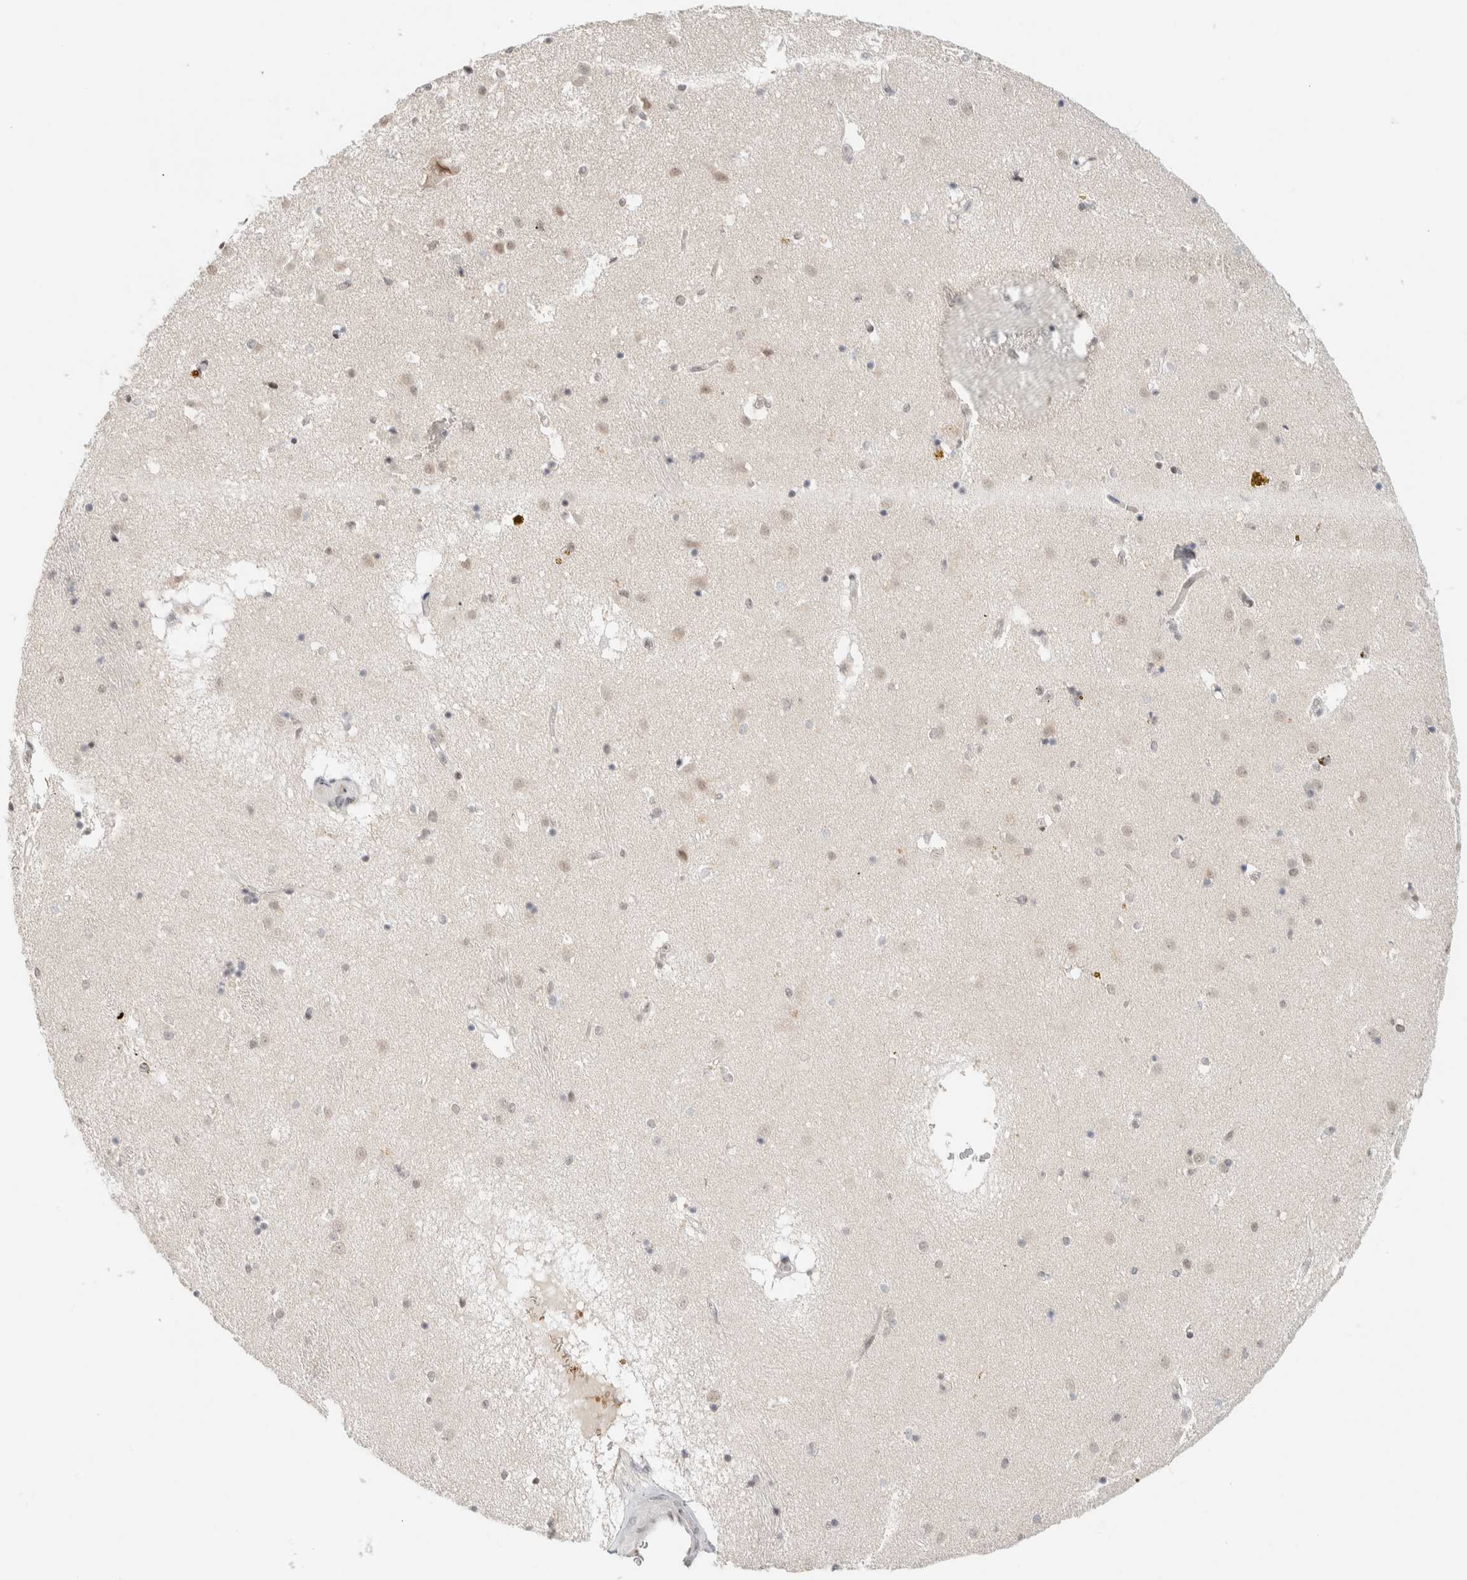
{"staining": {"intensity": "weak", "quantity": "<25%", "location": "nuclear"}, "tissue": "caudate", "cell_type": "Glial cells", "image_type": "normal", "snomed": [{"axis": "morphology", "description": "Normal tissue, NOS"}, {"axis": "topography", "description": "Lateral ventricle wall"}], "caption": "Human caudate stained for a protein using immunohistochemistry (IHC) shows no staining in glial cells.", "gene": "ZBTB2", "patient": {"sex": "male", "age": 70}}